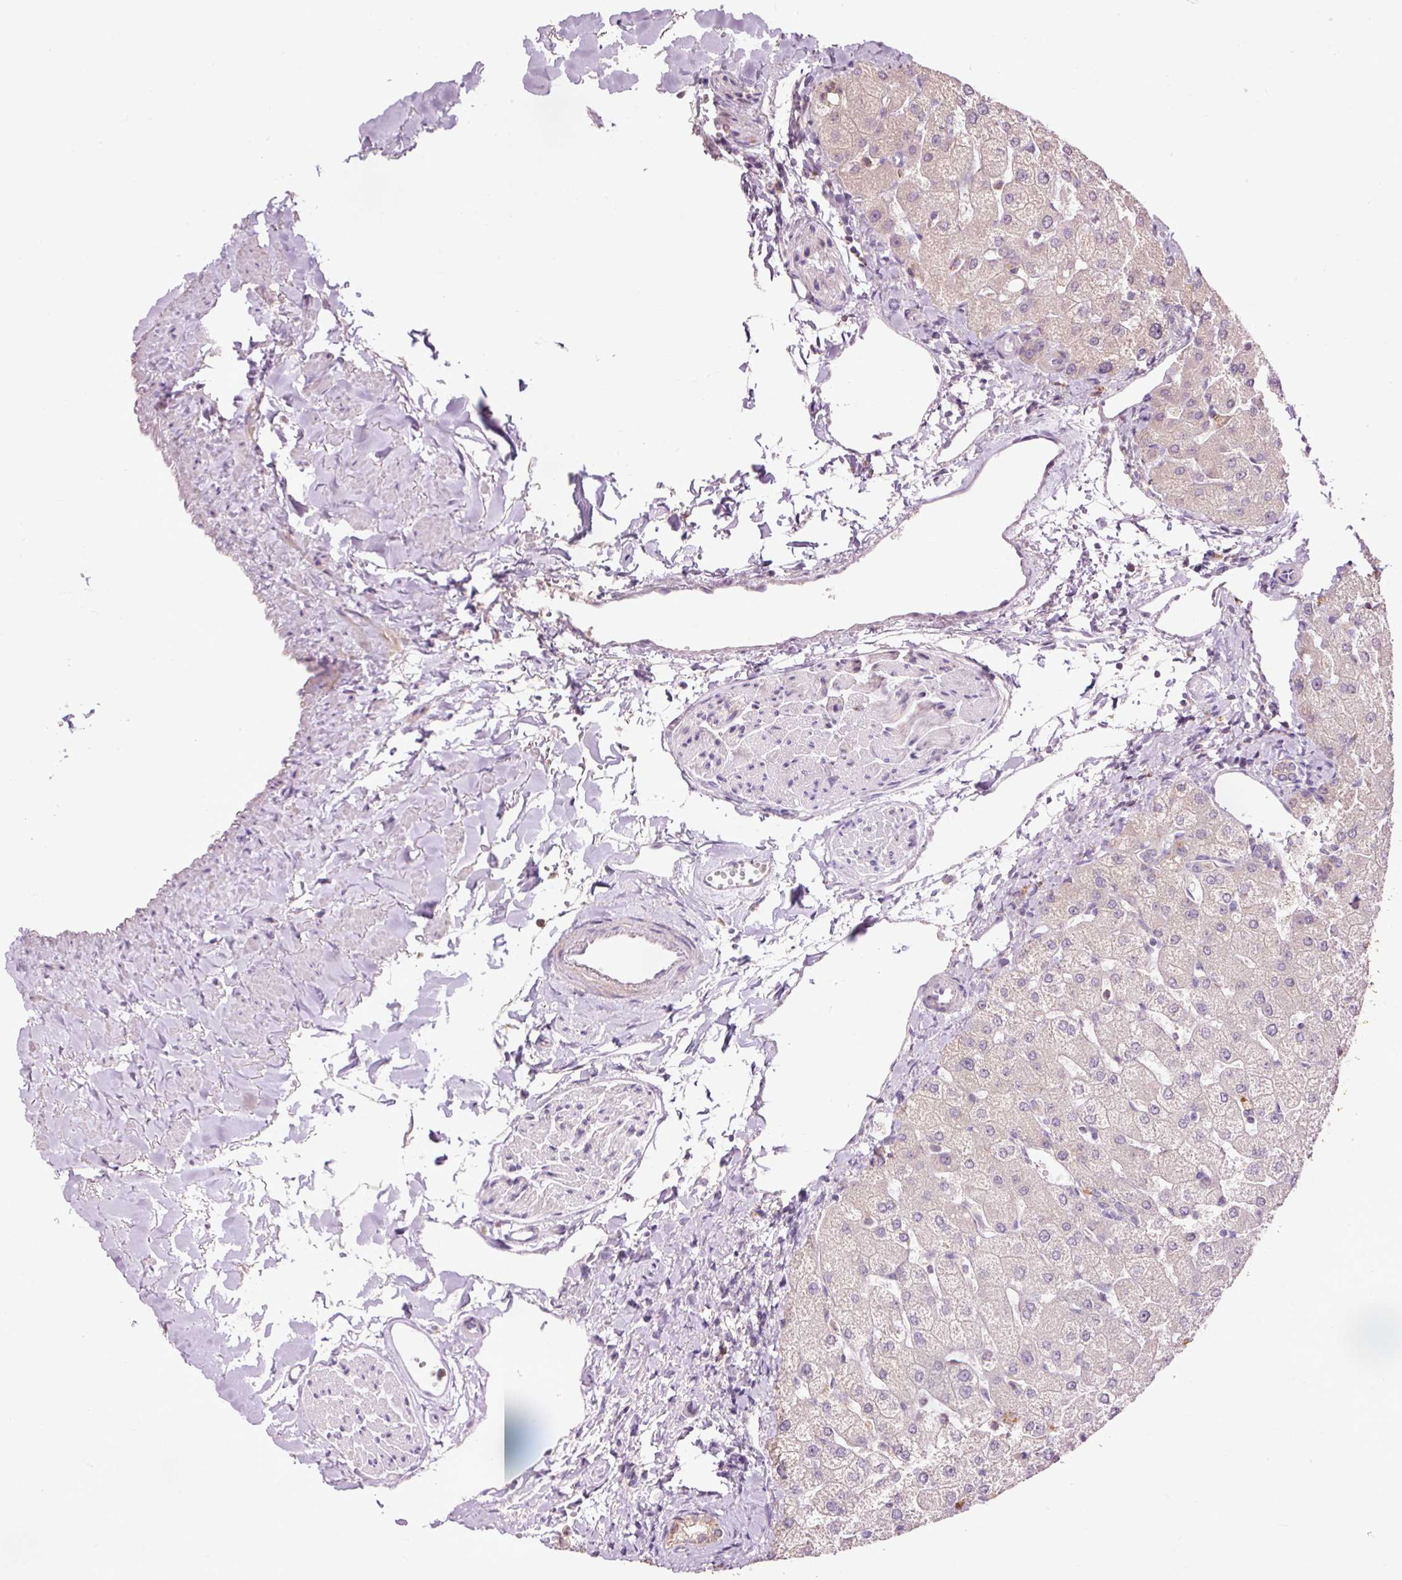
{"staining": {"intensity": "negative", "quantity": "none", "location": "none"}, "tissue": "liver", "cell_type": "Cholangiocytes", "image_type": "normal", "snomed": [{"axis": "morphology", "description": "Normal tissue, NOS"}, {"axis": "topography", "description": "Liver"}], "caption": "Protein analysis of benign liver displays no significant positivity in cholangiocytes. (DAB IHC, high magnification).", "gene": "PRDX5", "patient": {"sex": "female", "age": 54}}